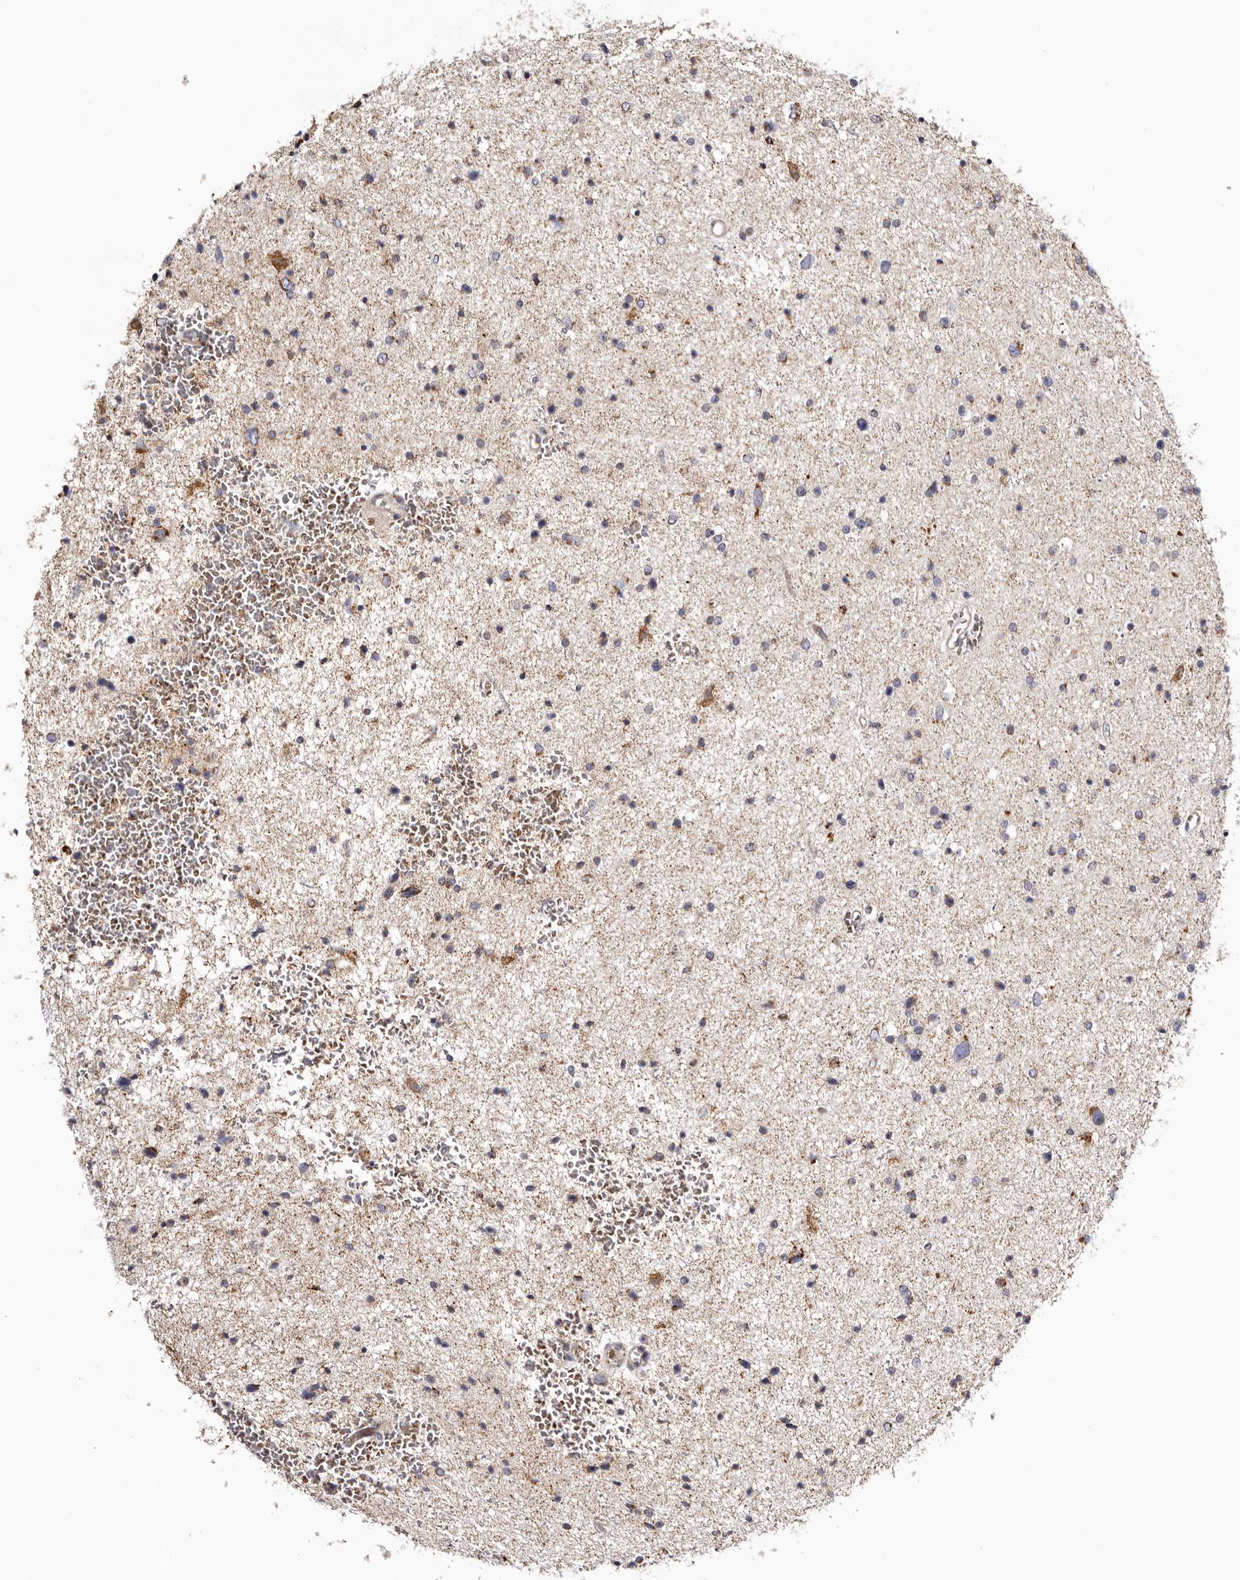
{"staining": {"intensity": "moderate", "quantity": "25%-75%", "location": "cytoplasmic/membranous"}, "tissue": "glioma", "cell_type": "Tumor cells", "image_type": "cancer", "snomed": [{"axis": "morphology", "description": "Glioma, malignant, Low grade"}, {"axis": "topography", "description": "Cerebral cortex"}], "caption": "The image reveals immunohistochemical staining of low-grade glioma (malignant). There is moderate cytoplasmic/membranous staining is seen in about 25%-75% of tumor cells. (DAB IHC with brightfield microscopy, high magnification).", "gene": "MECR", "patient": {"sex": "female", "age": 39}}